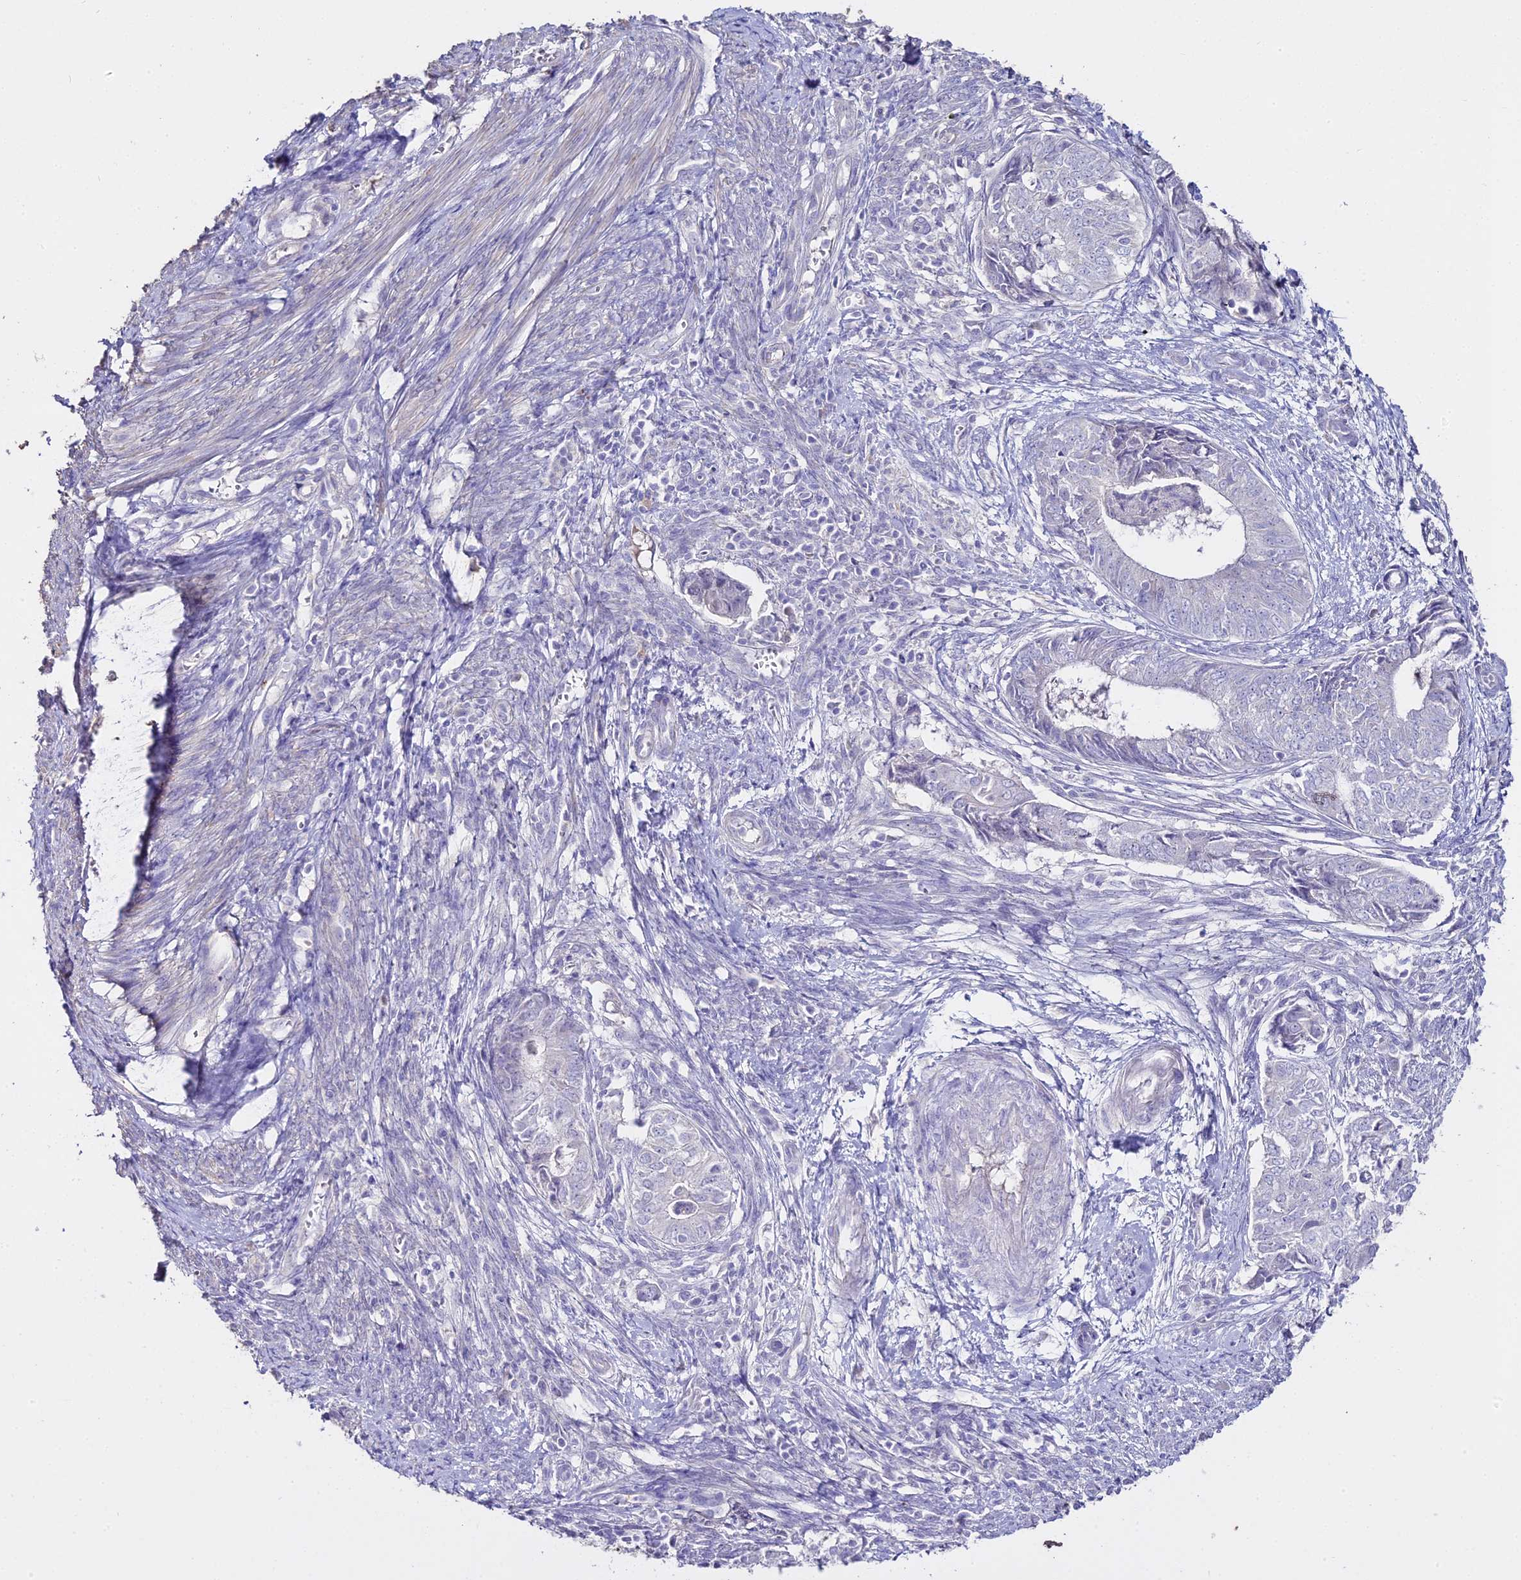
{"staining": {"intensity": "negative", "quantity": "none", "location": "none"}, "tissue": "endometrial cancer", "cell_type": "Tumor cells", "image_type": "cancer", "snomed": [{"axis": "morphology", "description": "Adenocarcinoma, NOS"}, {"axis": "topography", "description": "Endometrium"}], "caption": "IHC image of human endometrial cancer (adenocarcinoma) stained for a protein (brown), which shows no expression in tumor cells.", "gene": "GLYAT", "patient": {"sex": "female", "age": 62}}